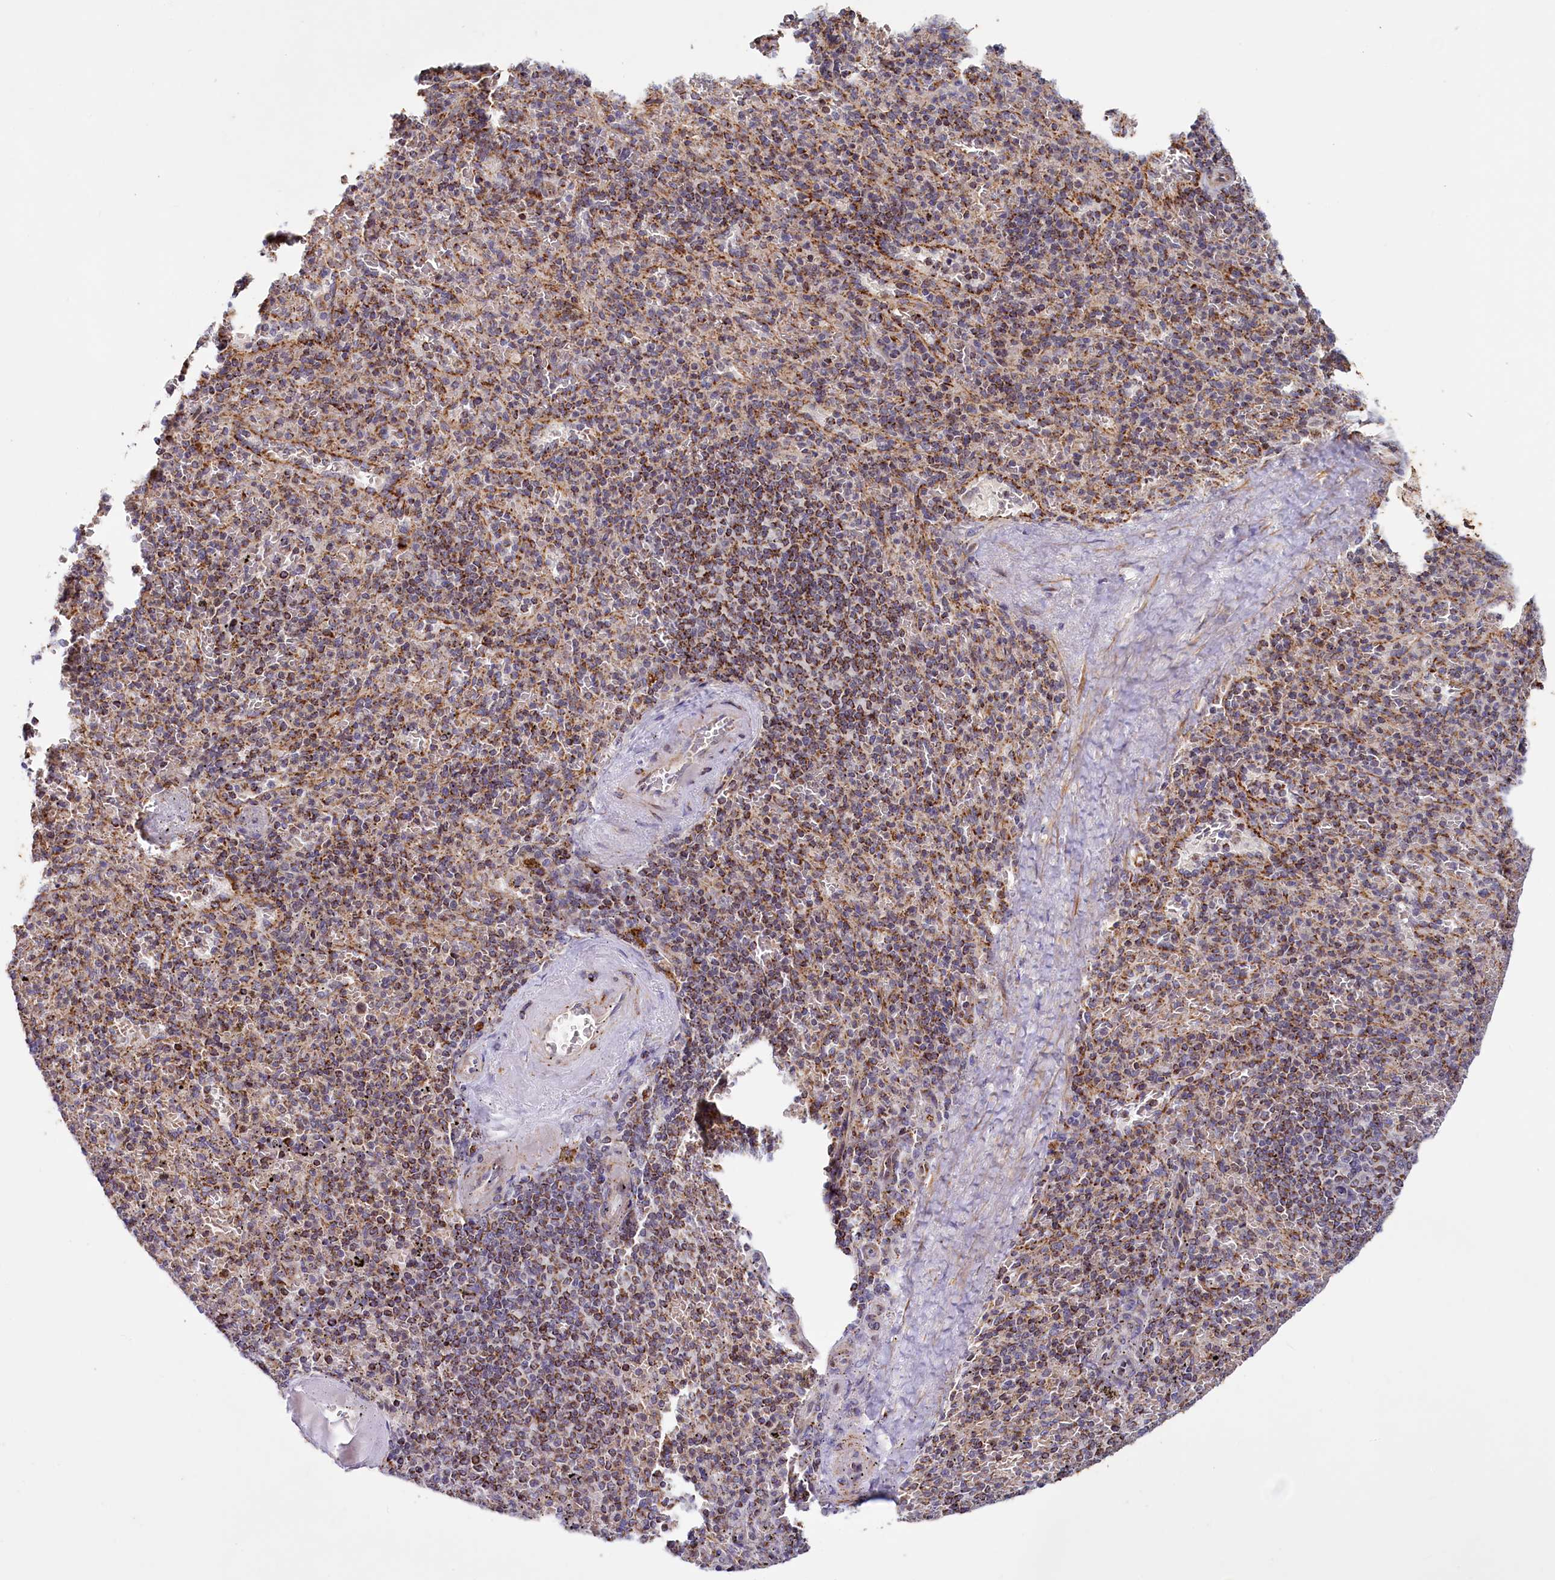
{"staining": {"intensity": "moderate", "quantity": ">75%", "location": "cytoplasmic/membranous"}, "tissue": "spleen", "cell_type": "Cells in red pulp", "image_type": "normal", "snomed": [{"axis": "morphology", "description": "Normal tissue, NOS"}, {"axis": "topography", "description": "Spleen"}], "caption": "A brown stain highlights moderate cytoplasmic/membranous staining of a protein in cells in red pulp of benign spleen.", "gene": "DYNC2H1", "patient": {"sex": "male", "age": 82}}